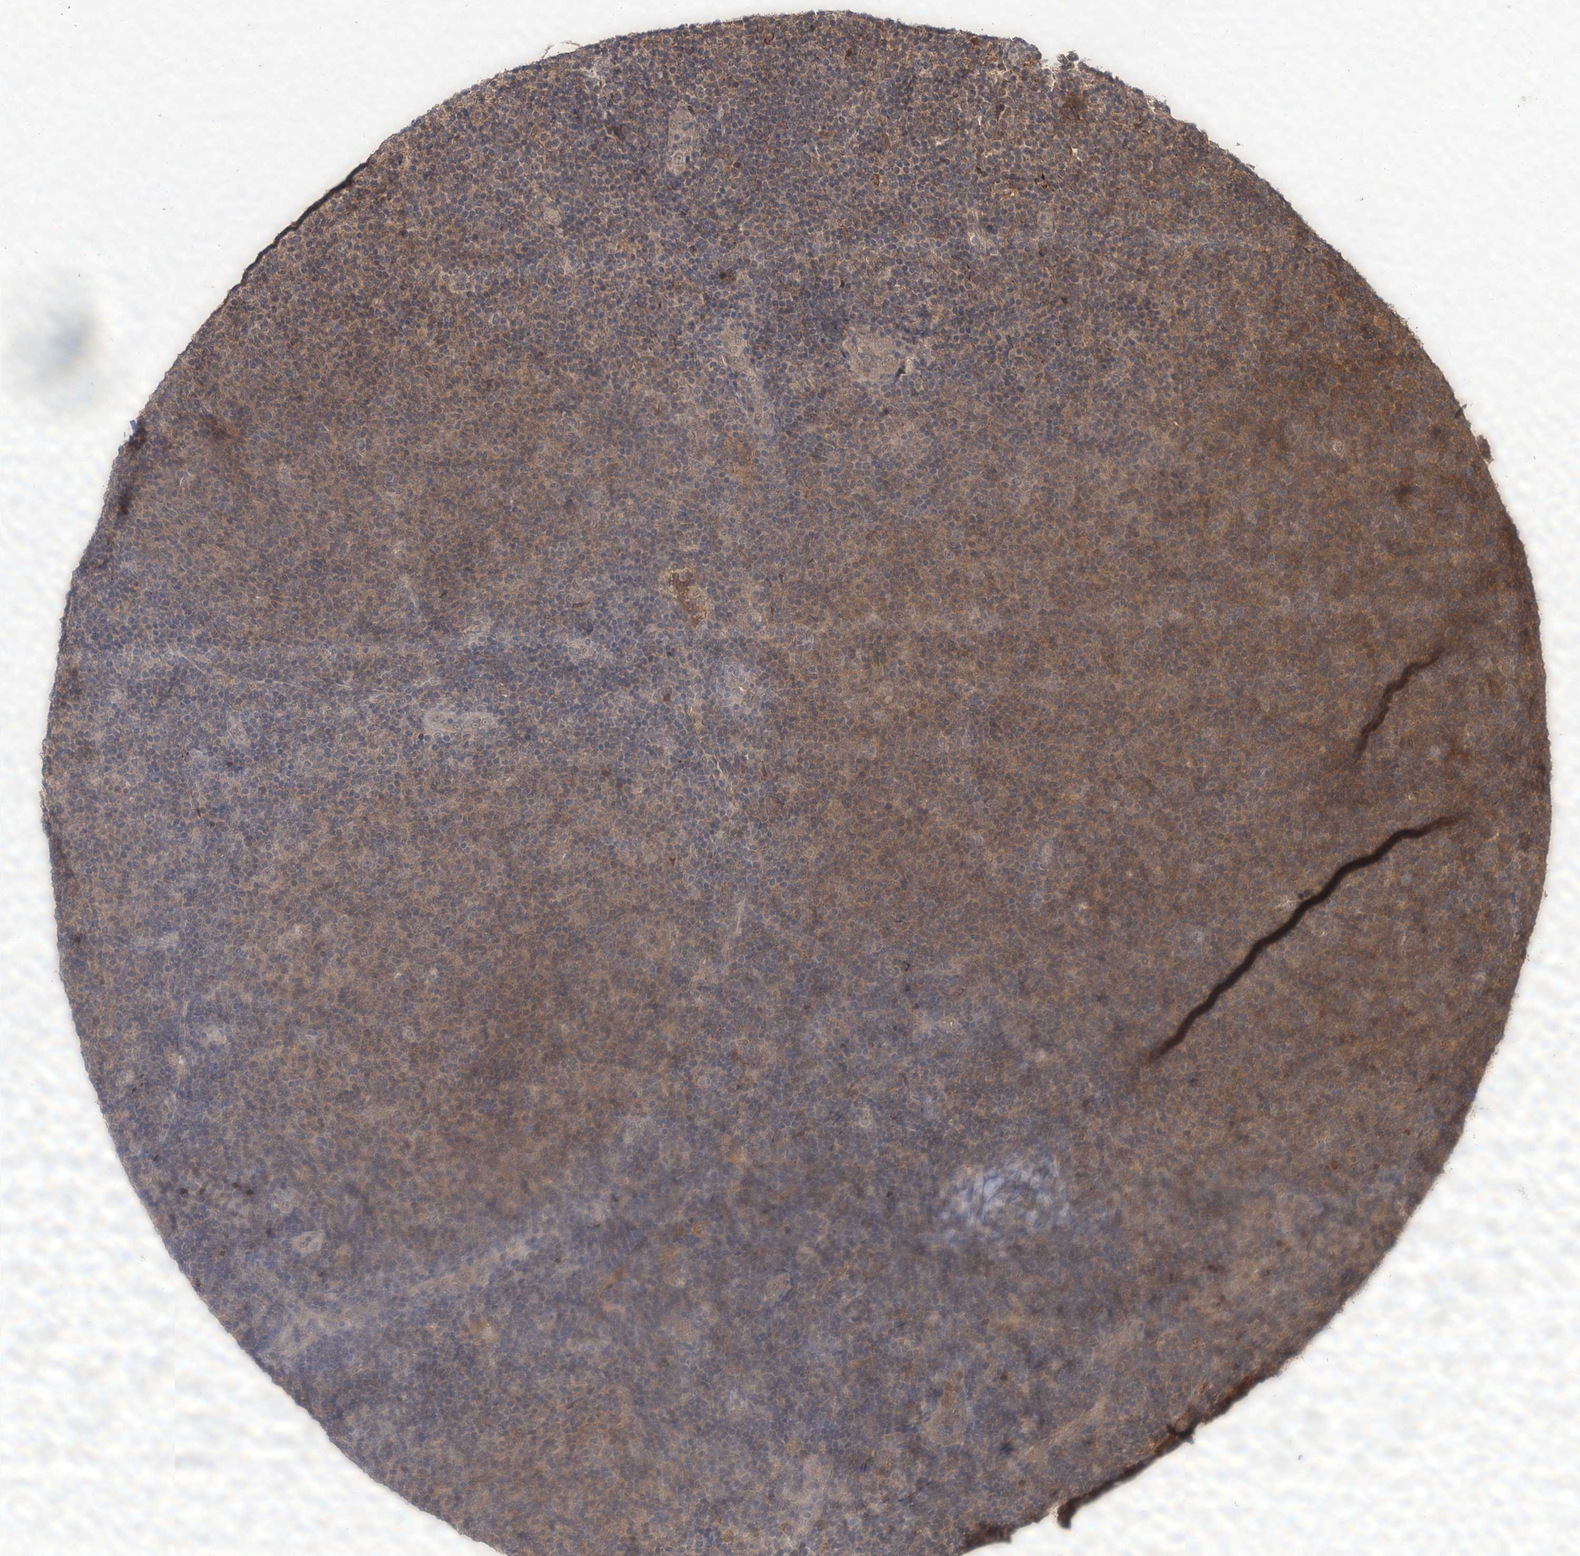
{"staining": {"intensity": "moderate", "quantity": "<25%", "location": "cytoplasmic/membranous"}, "tissue": "lymphoma", "cell_type": "Tumor cells", "image_type": "cancer", "snomed": [{"axis": "morphology", "description": "Malignant lymphoma, non-Hodgkin's type, Low grade"}, {"axis": "topography", "description": "Lymph node"}], "caption": "A high-resolution image shows IHC staining of malignant lymphoma, non-Hodgkin's type (low-grade), which reveals moderate cytoplasmic/membranous positivity in about <25% of tumor cells.", "gene": "MBD6", "patient": {"sex": "male", "age": 66}}